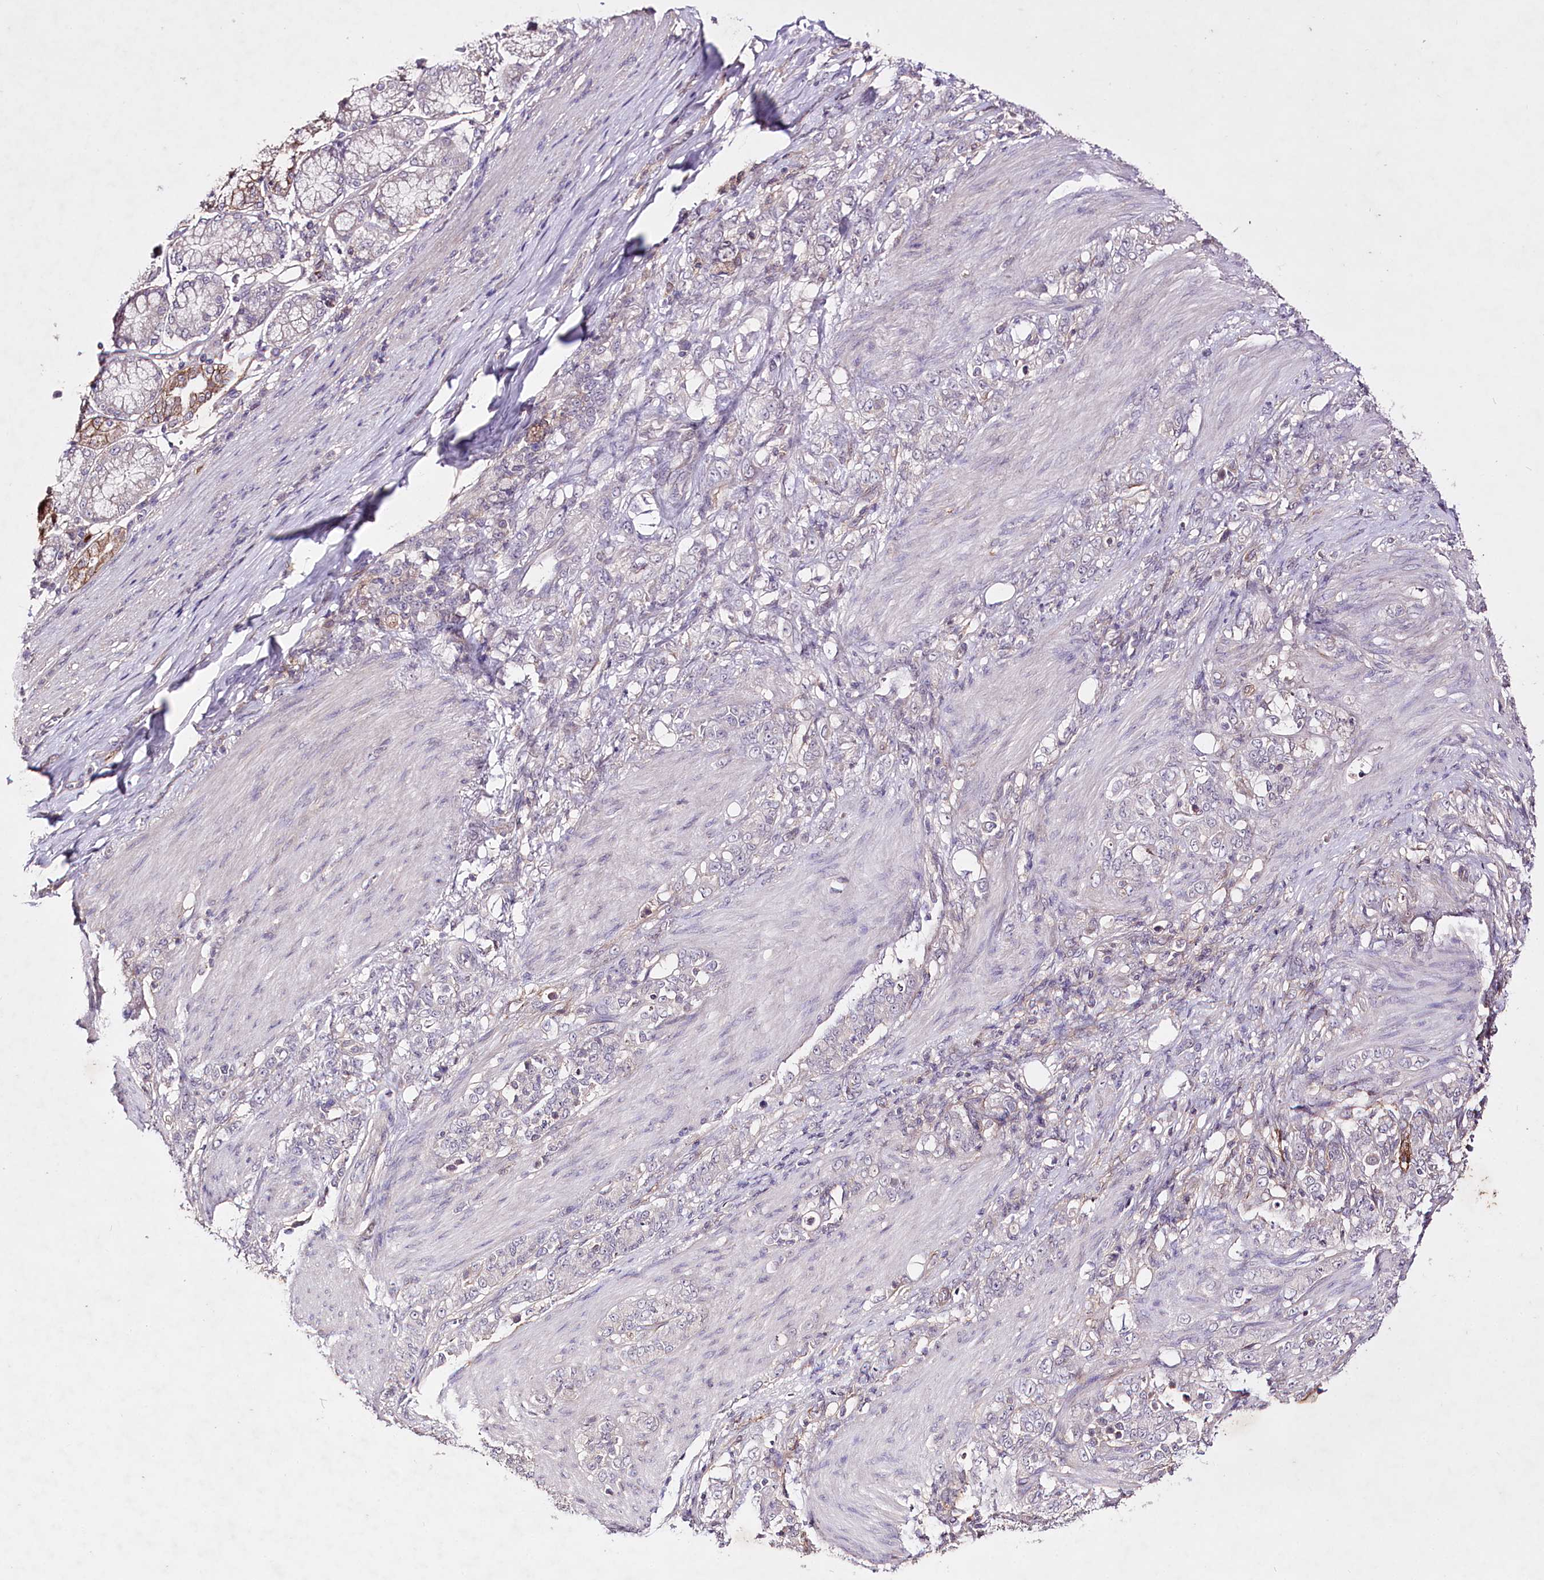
{"staining": {"intensity": "negative", "quantity": "none", "location": "none"}, "tissue": "stomach cancer", "cell_type": "Tumor cells", "image_type": "cancer", "snomed": [{"axis": "morphology", "description": "Adenocarcinoma, NOS"}, {"axis": "topography", "description": "Stomach"}], "caption": "This image is of stomach adenocarcinoma stained with immunohistochemistry (IHC) to label a protein in brown with the nuclei are counter-stained blue. There is no staining in tumor cells. Nuclei are stained in blue.", "gene": "ENPP1", "patient": {"sex": "female", "age": 79}}